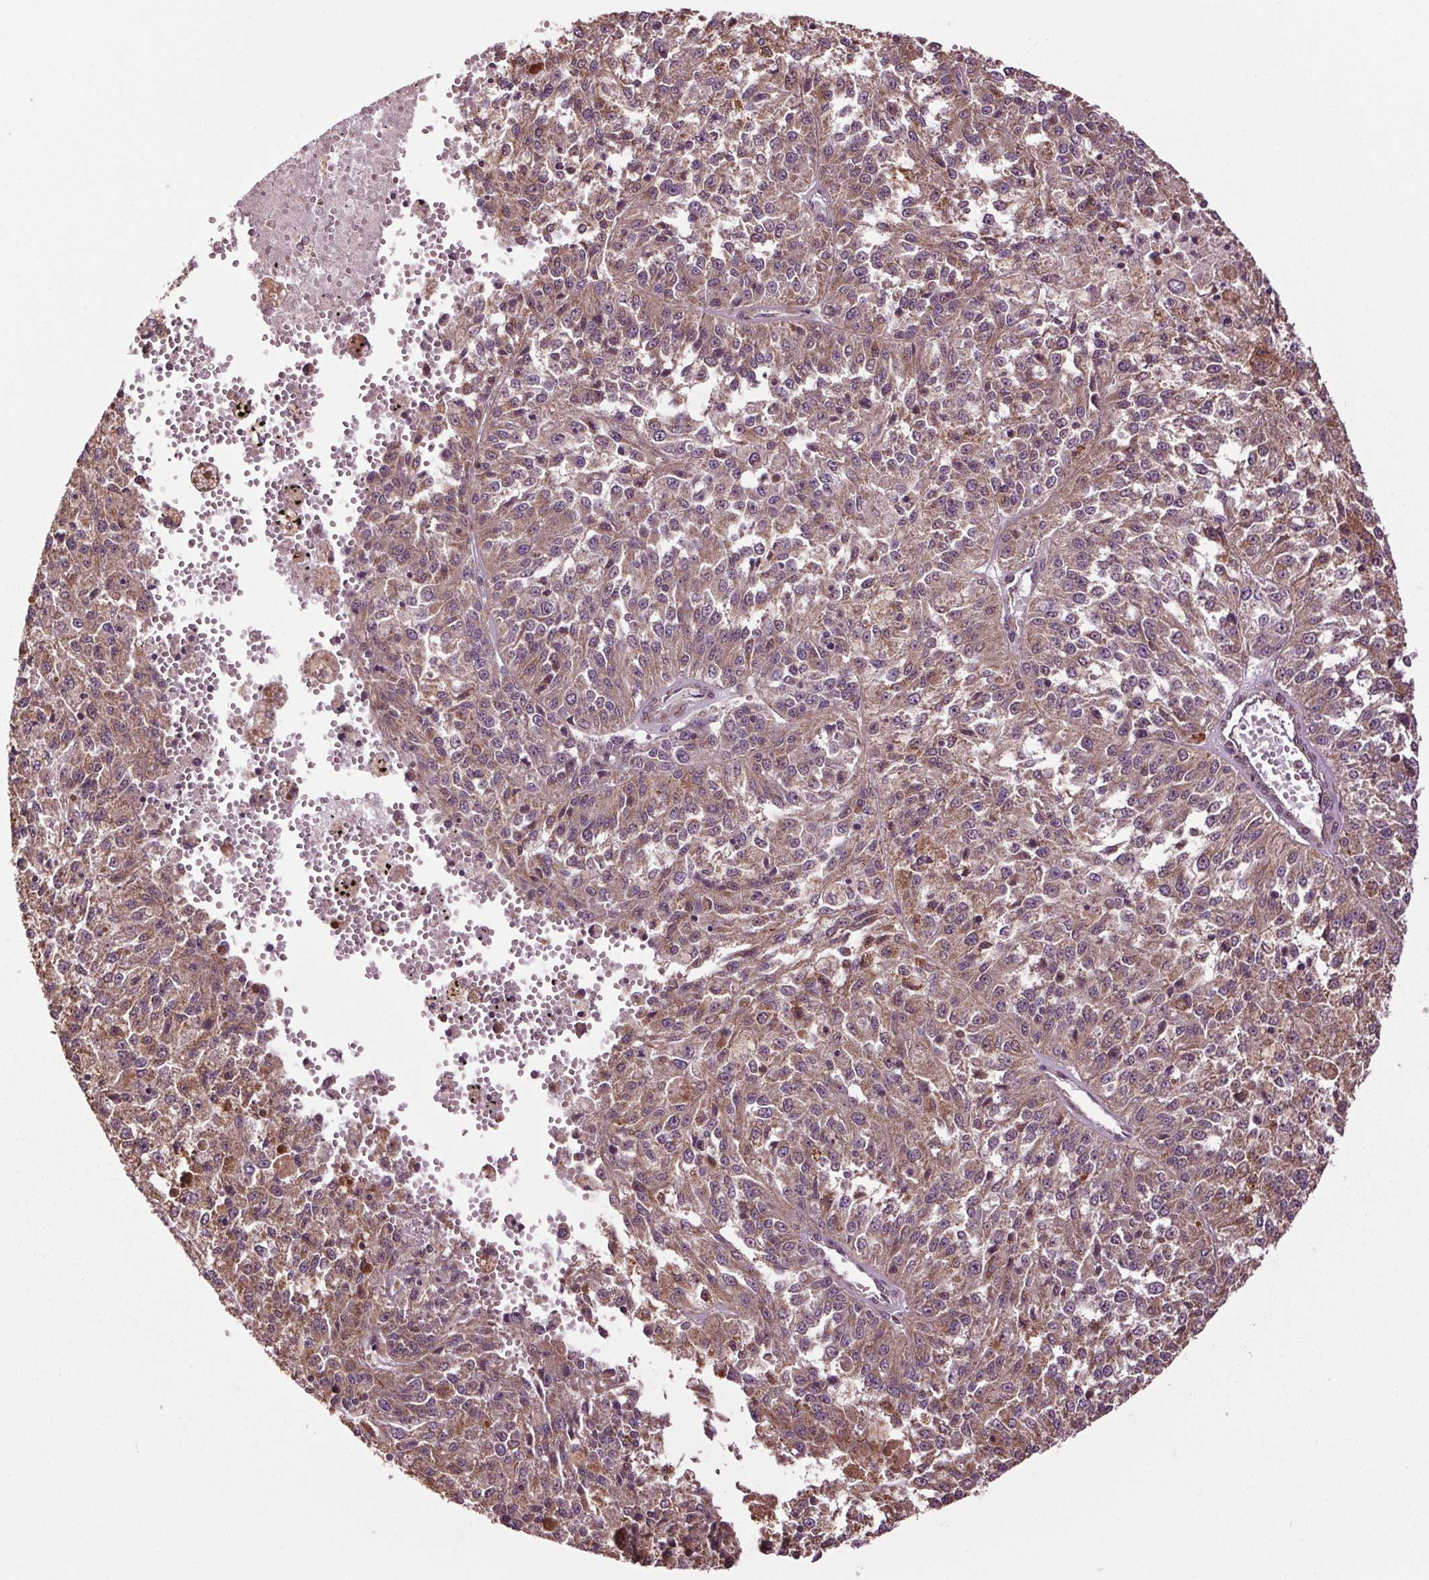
{"staining": {"intensity": "weak", "quantity": "25%-75%", "location": "cytoplasmic/membranous"}, "tissue": "melanoma", "cell_type": "Tumor cells", "image_type": "cancer", "snomed": [{"axis": "morphology", "description": "Malignant melanoma, Metastatic site"}, {"axis": "topography", "description": "Lymph node"}], "caption": "Immunohistochemistry (DAB) staining of melanoma exhibits weak cytoplasmic/membranous protein staining in about 25%-75% of tumor cells.", "gene": "RNPEP", "patient": {"sex": "female", "age": 64}}